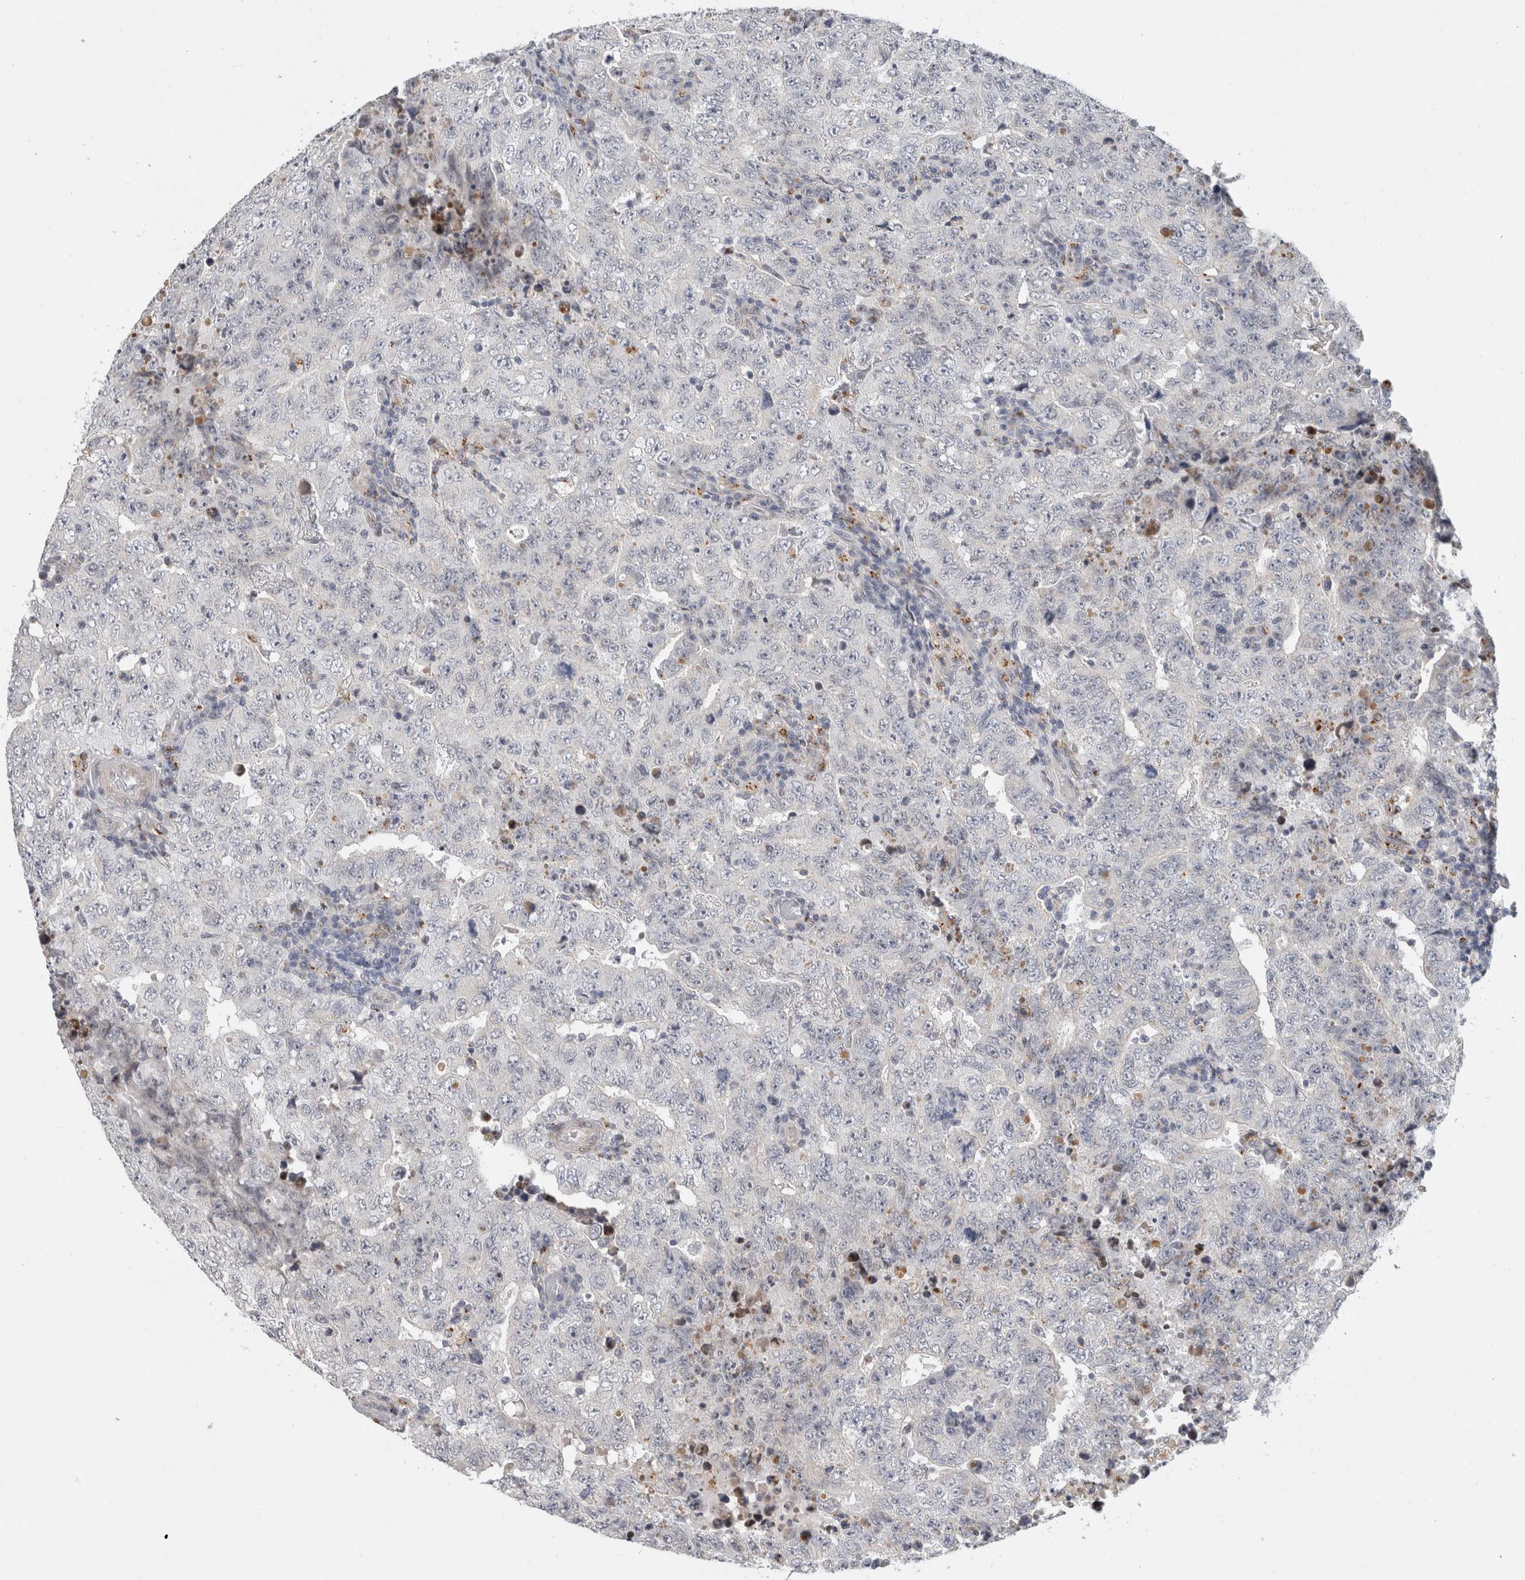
{"staining": {"intensity": "negative", "quantity": "none", "location": "none"}, "tissue": "testis cancer", "cell_type": "Tumor cells", "image_type": "cancer", "snomed": [{"axis": "morphology", "description": "Carcinoma, Embryonal, NOS"}, {"axis": "topography", "description": "Testis"}], "caption": "There is no significant expression in tumor cells of embryonal carcinoma (testis).", "gene": "MGAT1", "patient": {"sex": "male", "age": 26}}